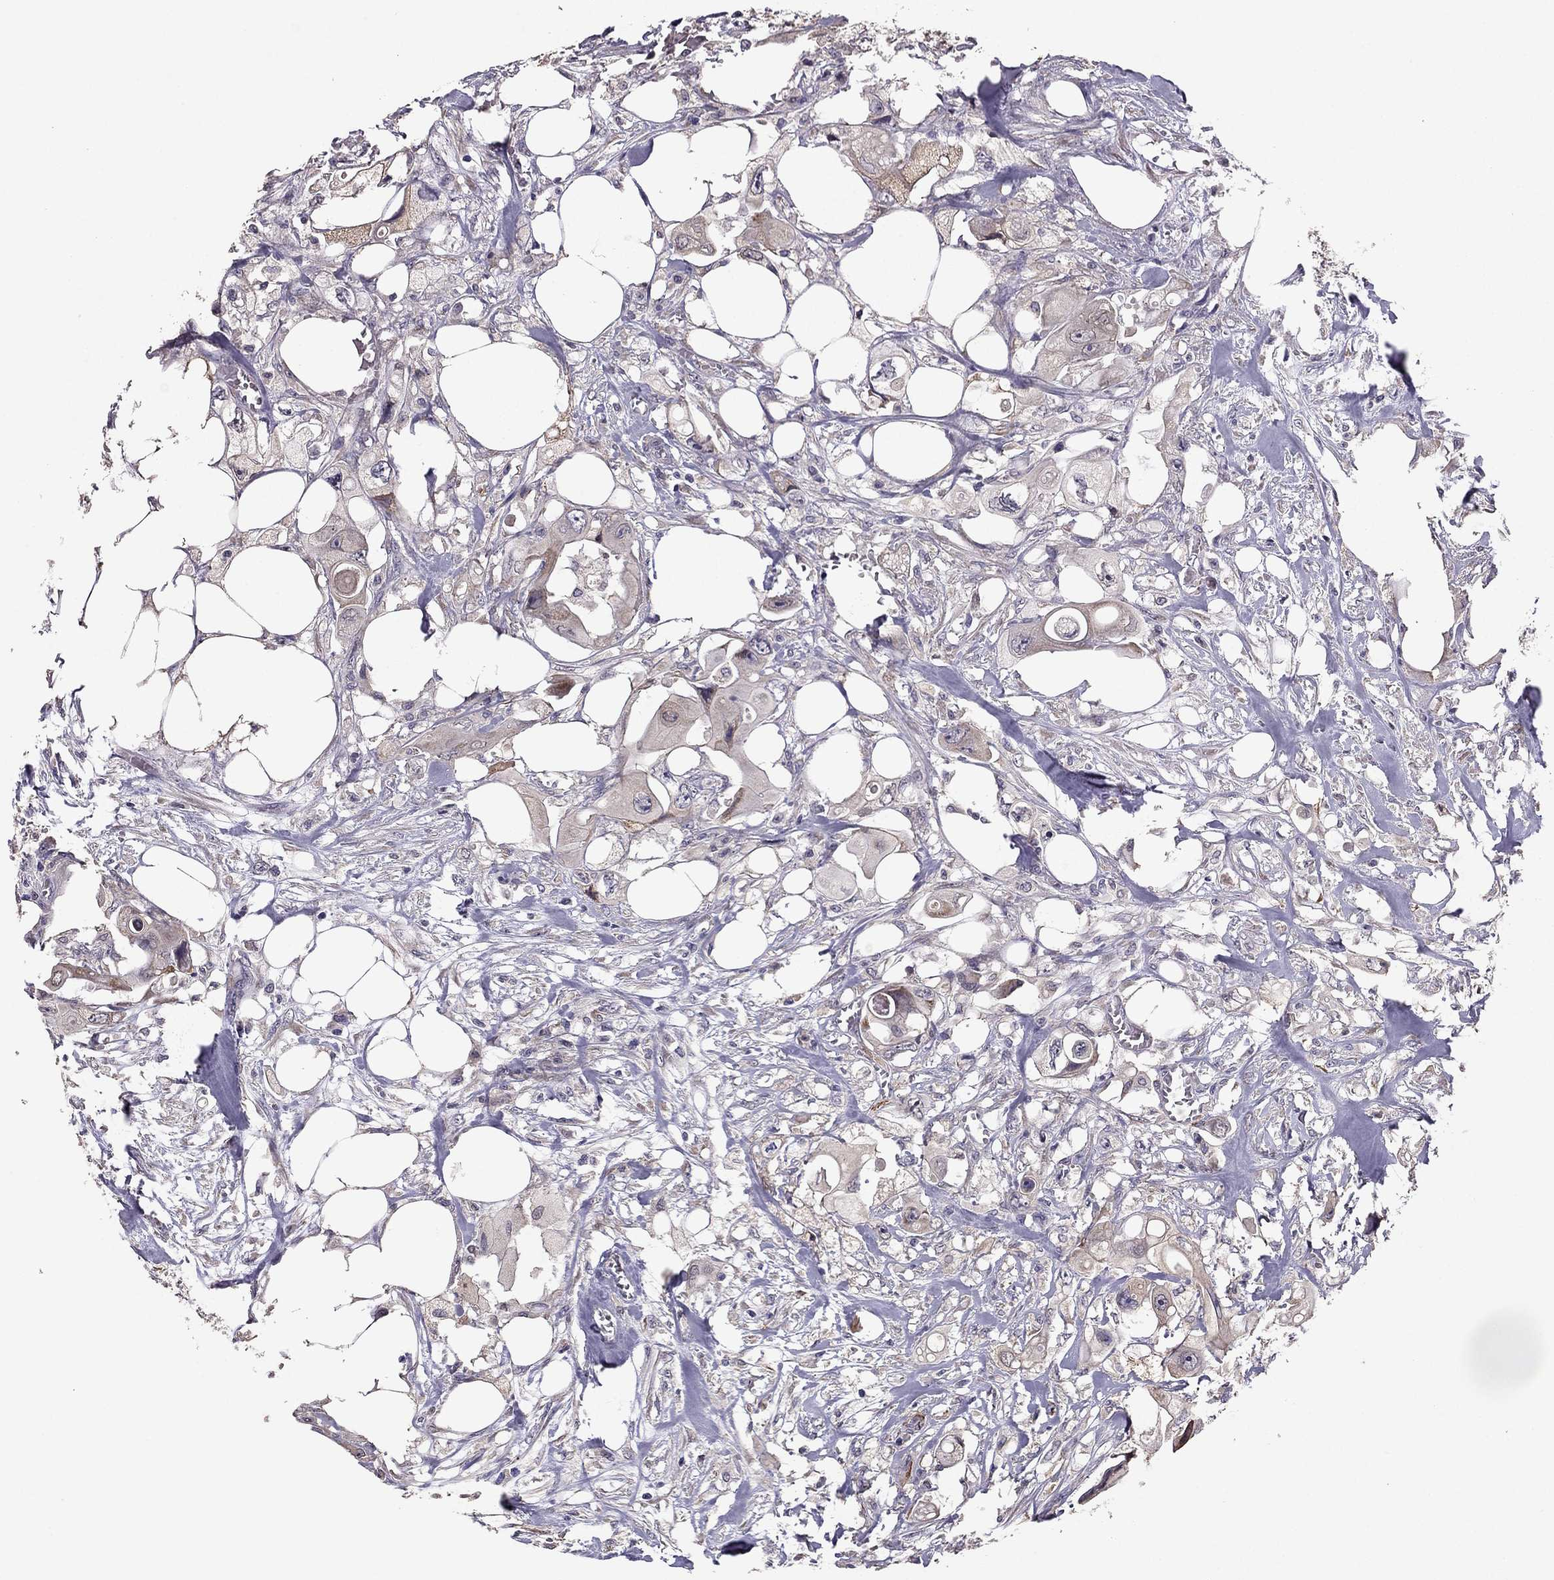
{"staining": {"intensity": "negative", "quantity": "none", "location": "none"}, "tissue": "colorectal cancer", "cell_type": "Tumor cells", "image_type": "cancer", "snomed": [{"axis": "morphology", "description": "Adenocarcinoma, NOS"}, {"axis": "topography", "description": "Rectum"}], "caption": "Micrograph shows no significant protein staining in tumor cells of adenocarcinoma (colorectal).", "gene": "CDH9", "patient": {"sex": "male", "age": 63}}